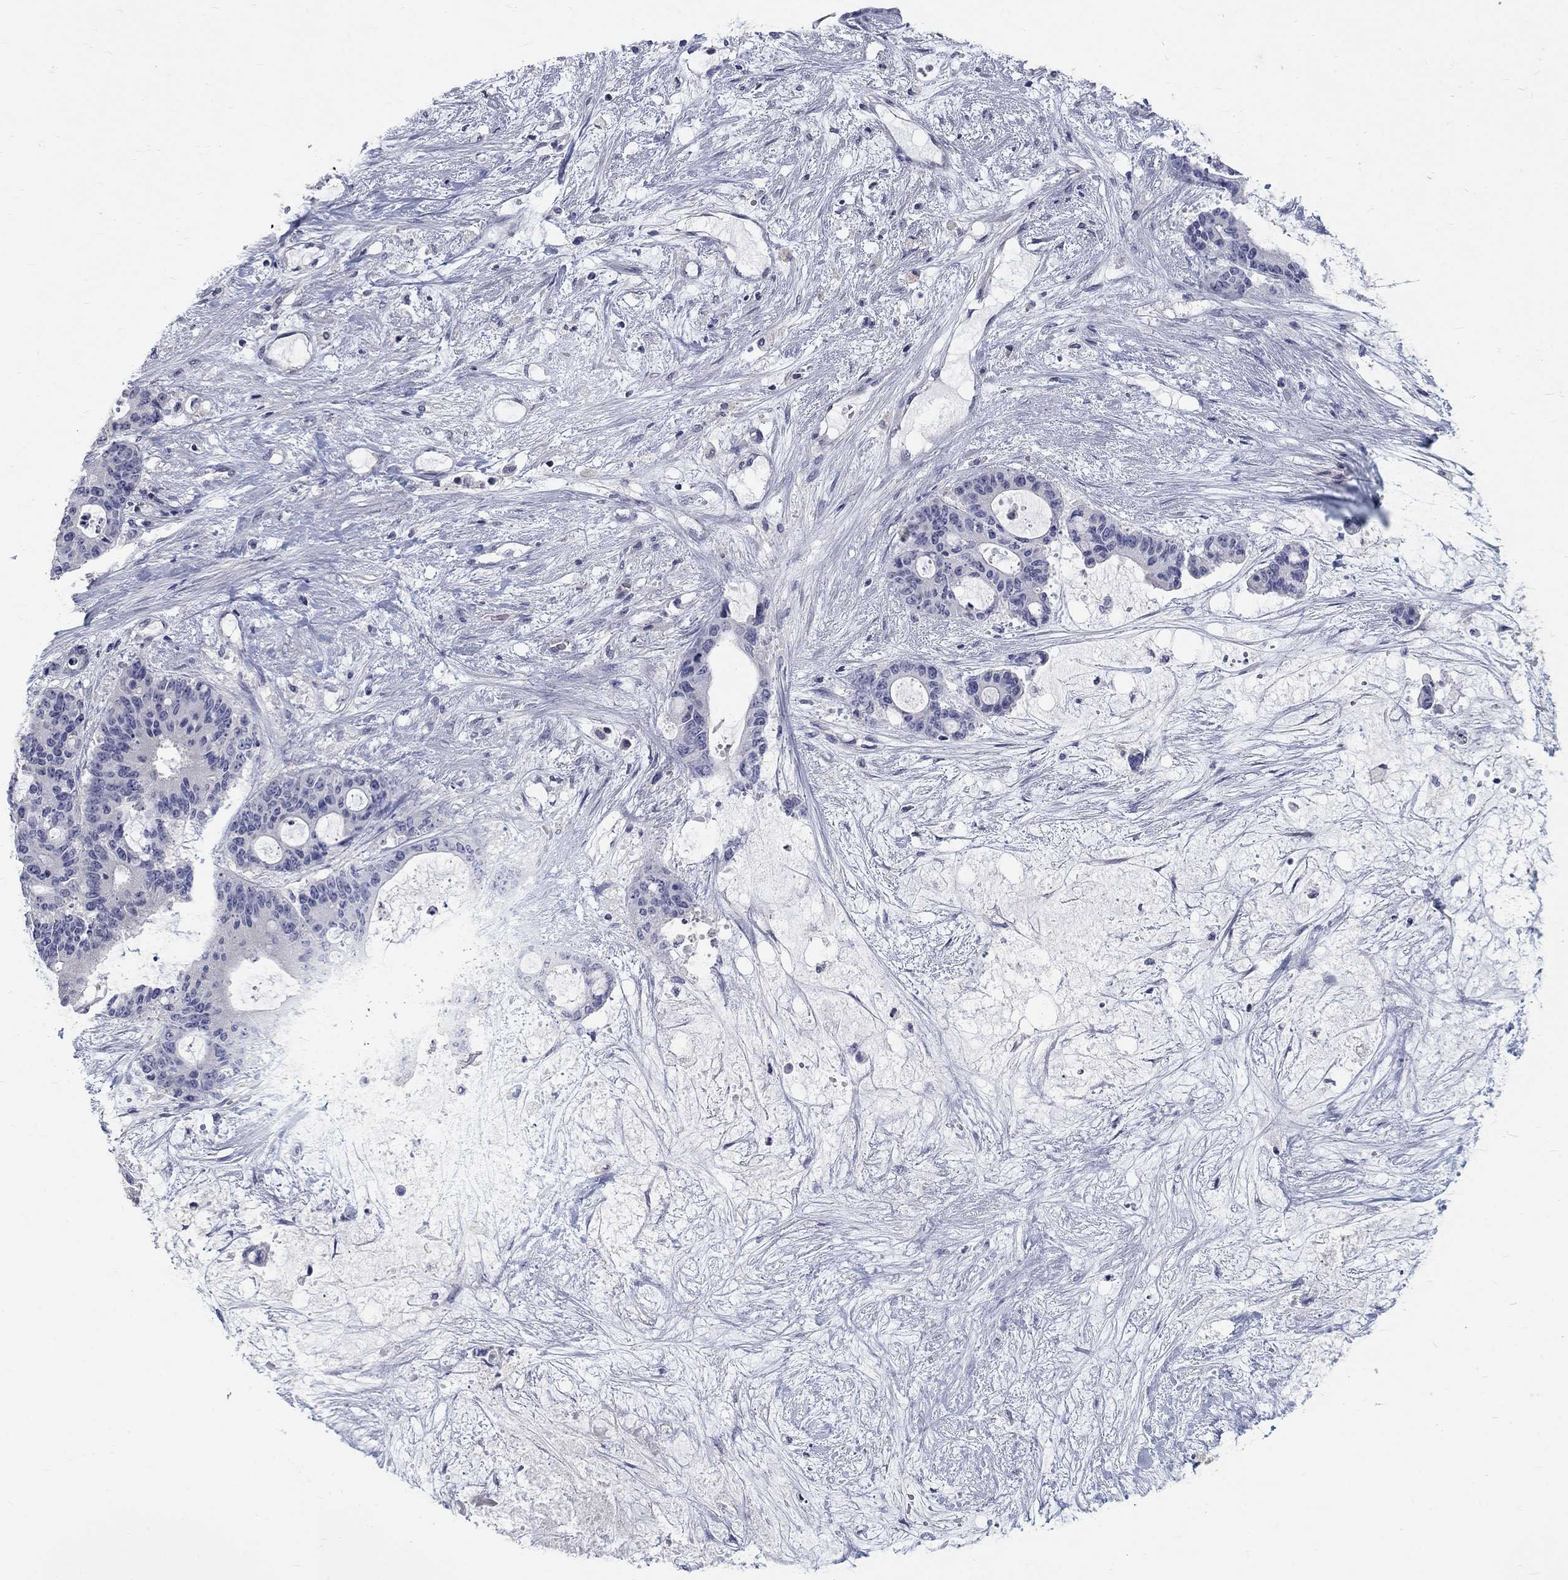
{"staining": {"intensity": "negative", "quantity": "none", "location": "none"}, "tissue": "liver cancer", "cell_type": "Tumor cells", "image_type": "cancer", "snomed": [{"axis": "morphology", "description": "Normal tissue, NOS"}, {"axis": "morphology", "description": "Cholangiocarcinoma"}, {"axis": "topography", "description": "Liver"}, {"axis": "topography", "description": "Peripheral nerve tissue"}], "caption": "The histopathology image demonstrates no significant staining in tumor cells of liver cholangiocarcinoma. (Stains: DAB IHC with hematoxylin counter stain, Microscopy: brightfield microscopy at high magnification).", "gene": "PTH1R", "patient": {"sex": "female", "age": 73}}